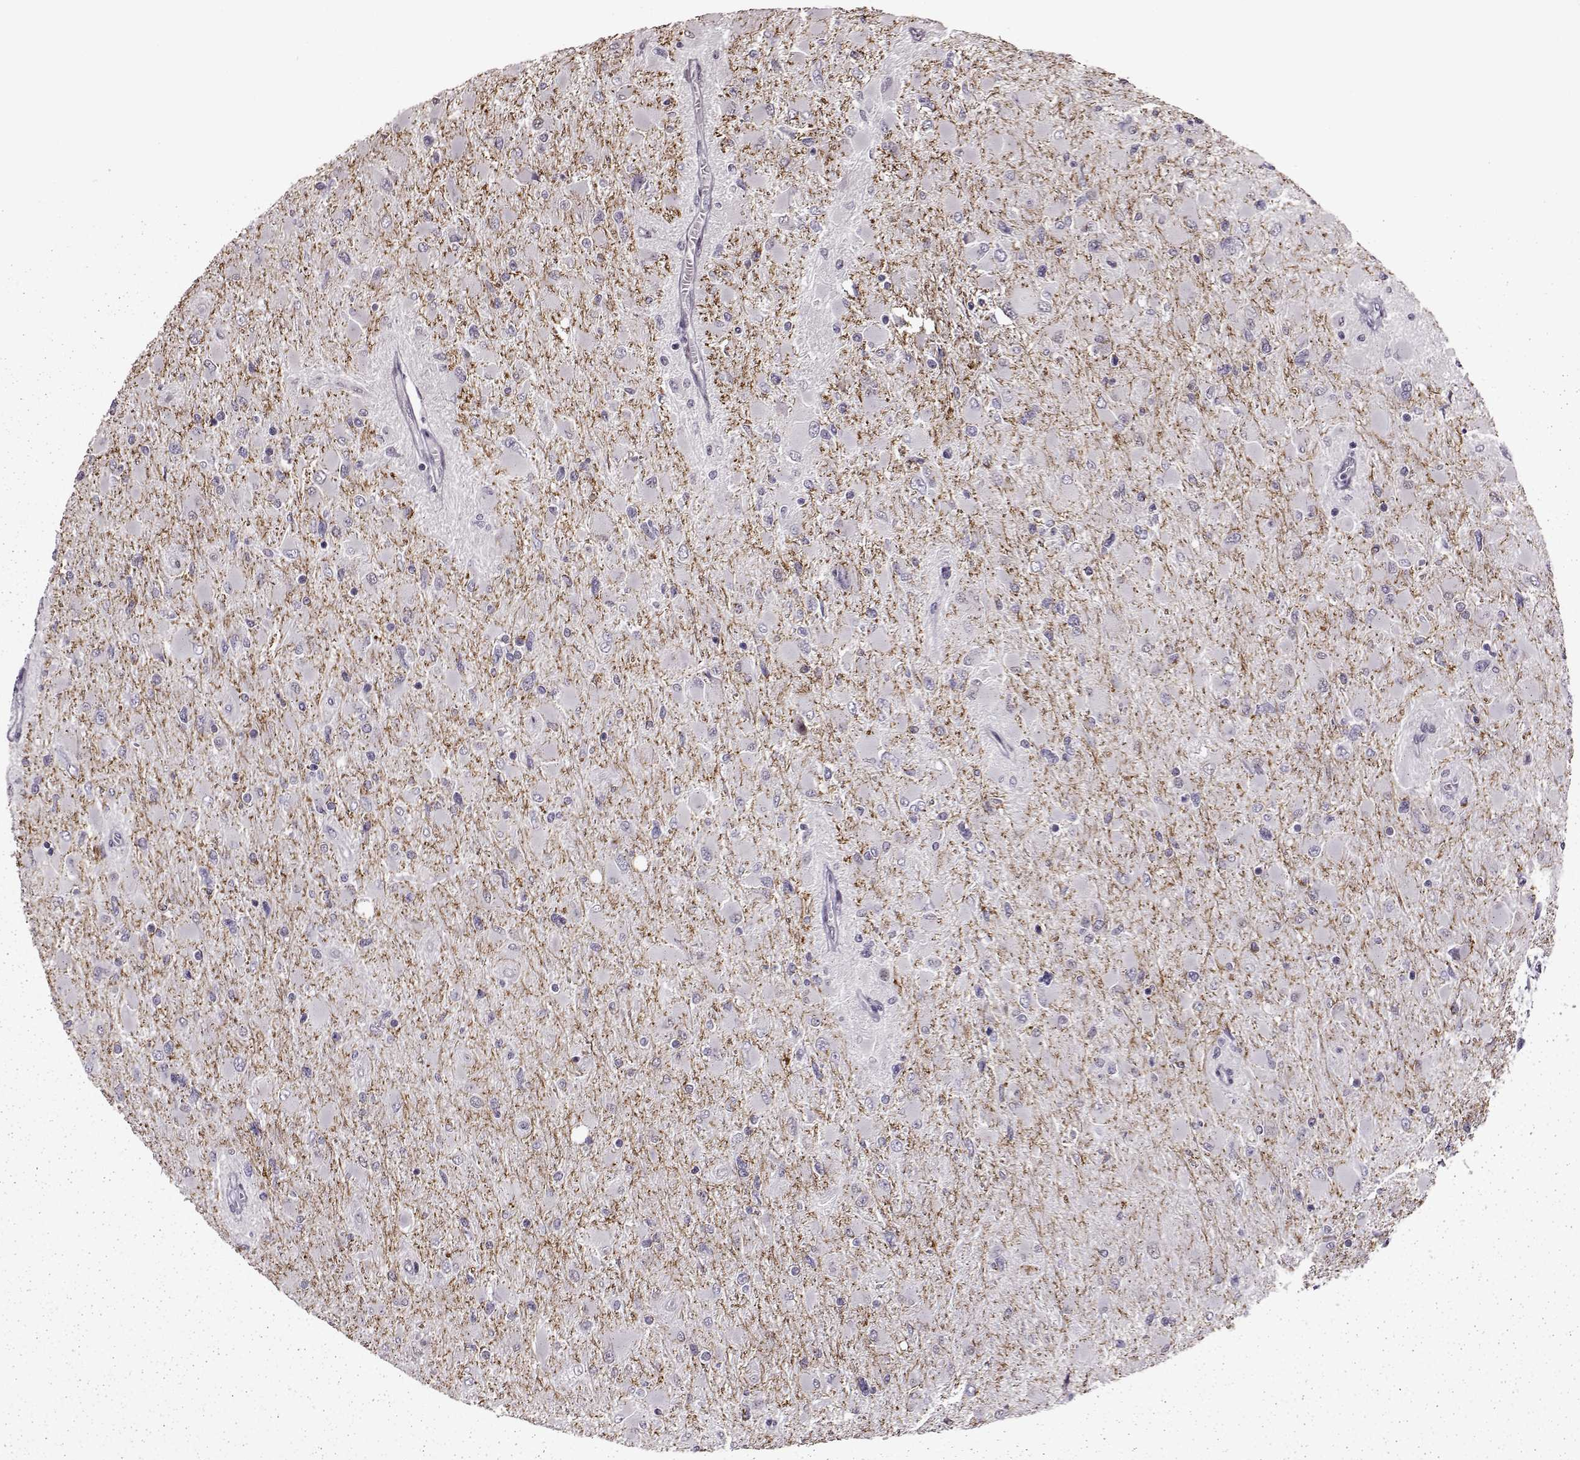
{"staining": {"intensity": "negative", "quantity": "none", "location": "none"}, "tissue": "glioma", "cell_type": "Tumor cells", "image_type": "cancer", "snomed": [{"axis": "morphology", "description": "Glioma, malignant, High grade"}, {"axis": "topography", "description": "Cerebral cortex"}], "caption": "An immunohistochemistry photomicrograph of malignant high-grade glioma is shown. There is no staining in tumor cells of malignant high-grade glioma.", "gene": "STX1B", "patient": {"sex": "female", "age": 36}}